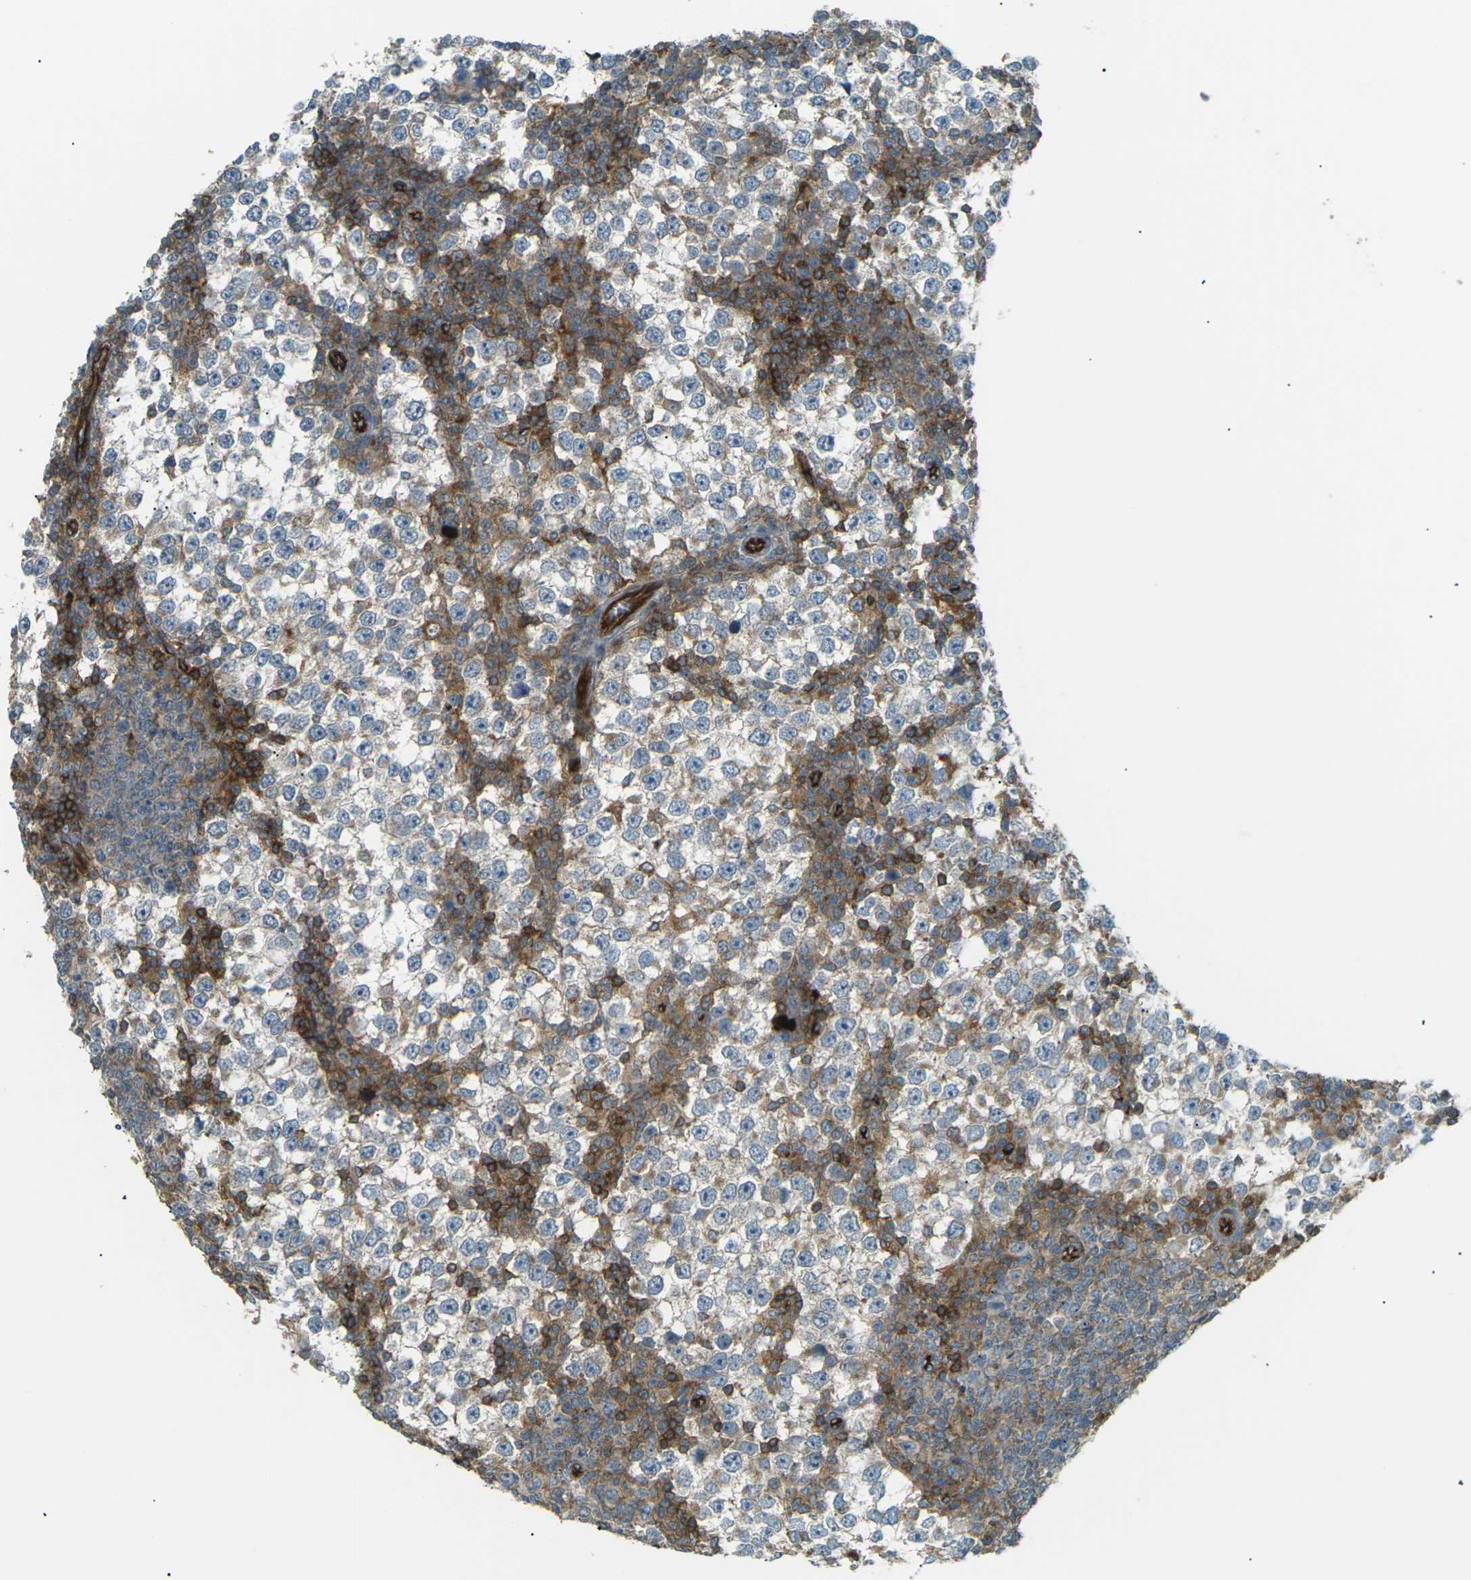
{"staining": {"intensity": "moderate", "quantity": "<25%", "location": "cytoplasmic/membranous"}, "tissue": "testis cancer", "cell_type": "Tumor cells", "image_type": "cancer", "snomed": [{"axis": "morphology", "description": "Seminoma, NOS"}, {"axis": "topography", "description": "Testis"}], "caption": "A micrograph showing moderate cytoplasmic/membranous positivity in about <25% of tumor cells in testis seminoma, as visualized by brown immunohistochemical staining.", "gene": "S1PR1", "patient": {"sex": "male", "age": 65}}